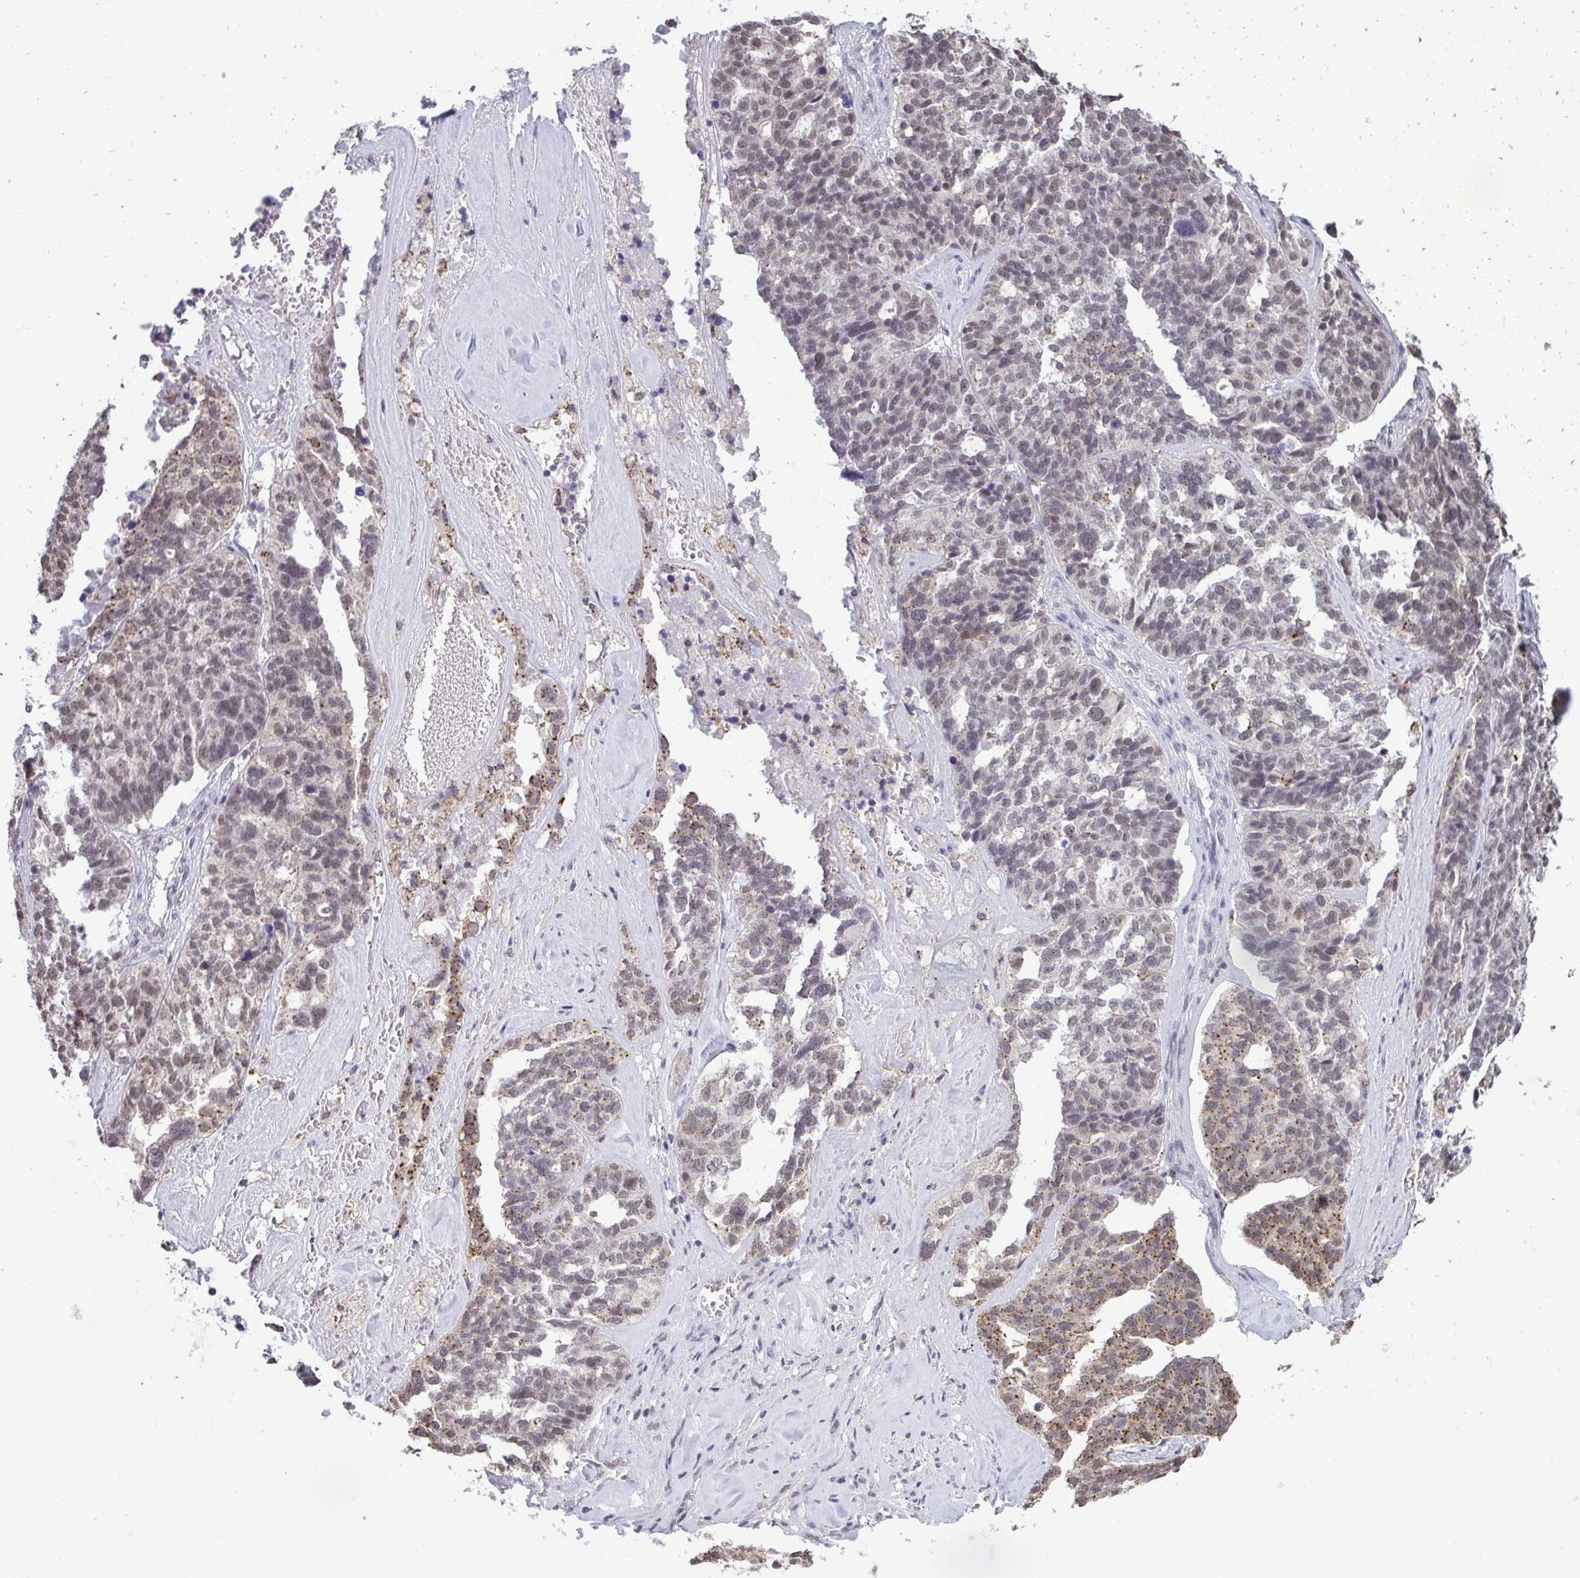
{"staining": {"intensity": "weak", "quantity": "25%-75%", "location": "cytoplasmic/membranous,nuclear"}, "tissue": "ovarian cancer", "cell_type": "Tumor cells", "image_type": "cancer", "snomed": [{"axis": "morphology", "description": "Cystadenocarcinoma, serous, NOS"}, {"axis": "topography", "description": "Ovary"}], "caption": "The micrograph reveals a brown stain indicating the presence of a protein in the cytoplasmic/membranous and nuclear of tumor cells in ovarian cancer.", "gene": "PUF60", "patient": {"sex": "female", "age": 59}}